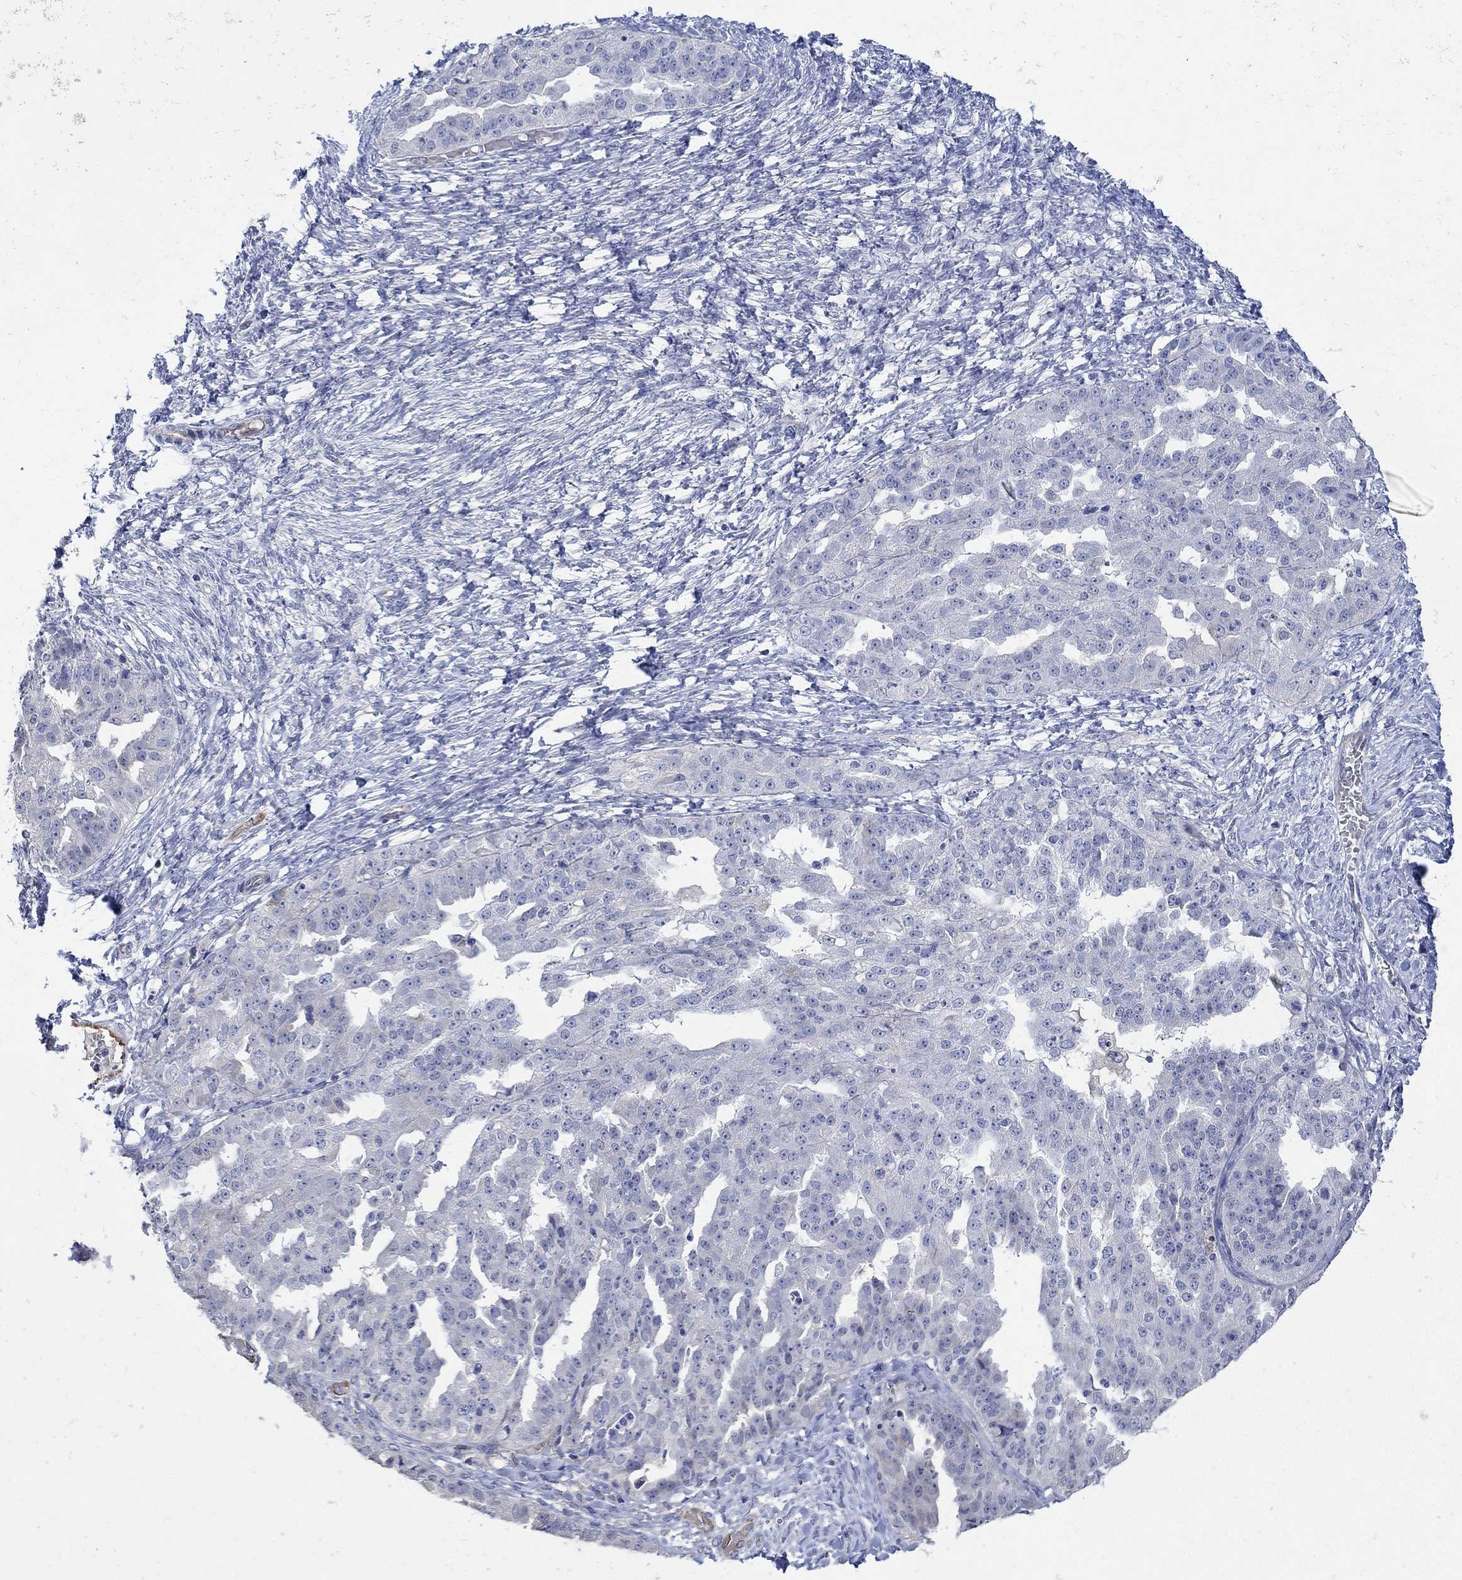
{"staining": {"intensity": "negative", "quantity": "none", "location": "none"}, "tissue": "ovarian cancer", "cell_type": "Tumor cells", "image_type": "cancer", "snomed": [{"axis": "morphology", "description": "Cystadenocarcinoma, serous, NOS"}, {"axis": "topography", "description": "Ovary"}], "caption": "Tumor cells show no significant protein staining in ovarian cancer (serous cystadenocarcinoma).", "gene": "TGM2", "patient": {"sex": "female", "age": 58}}